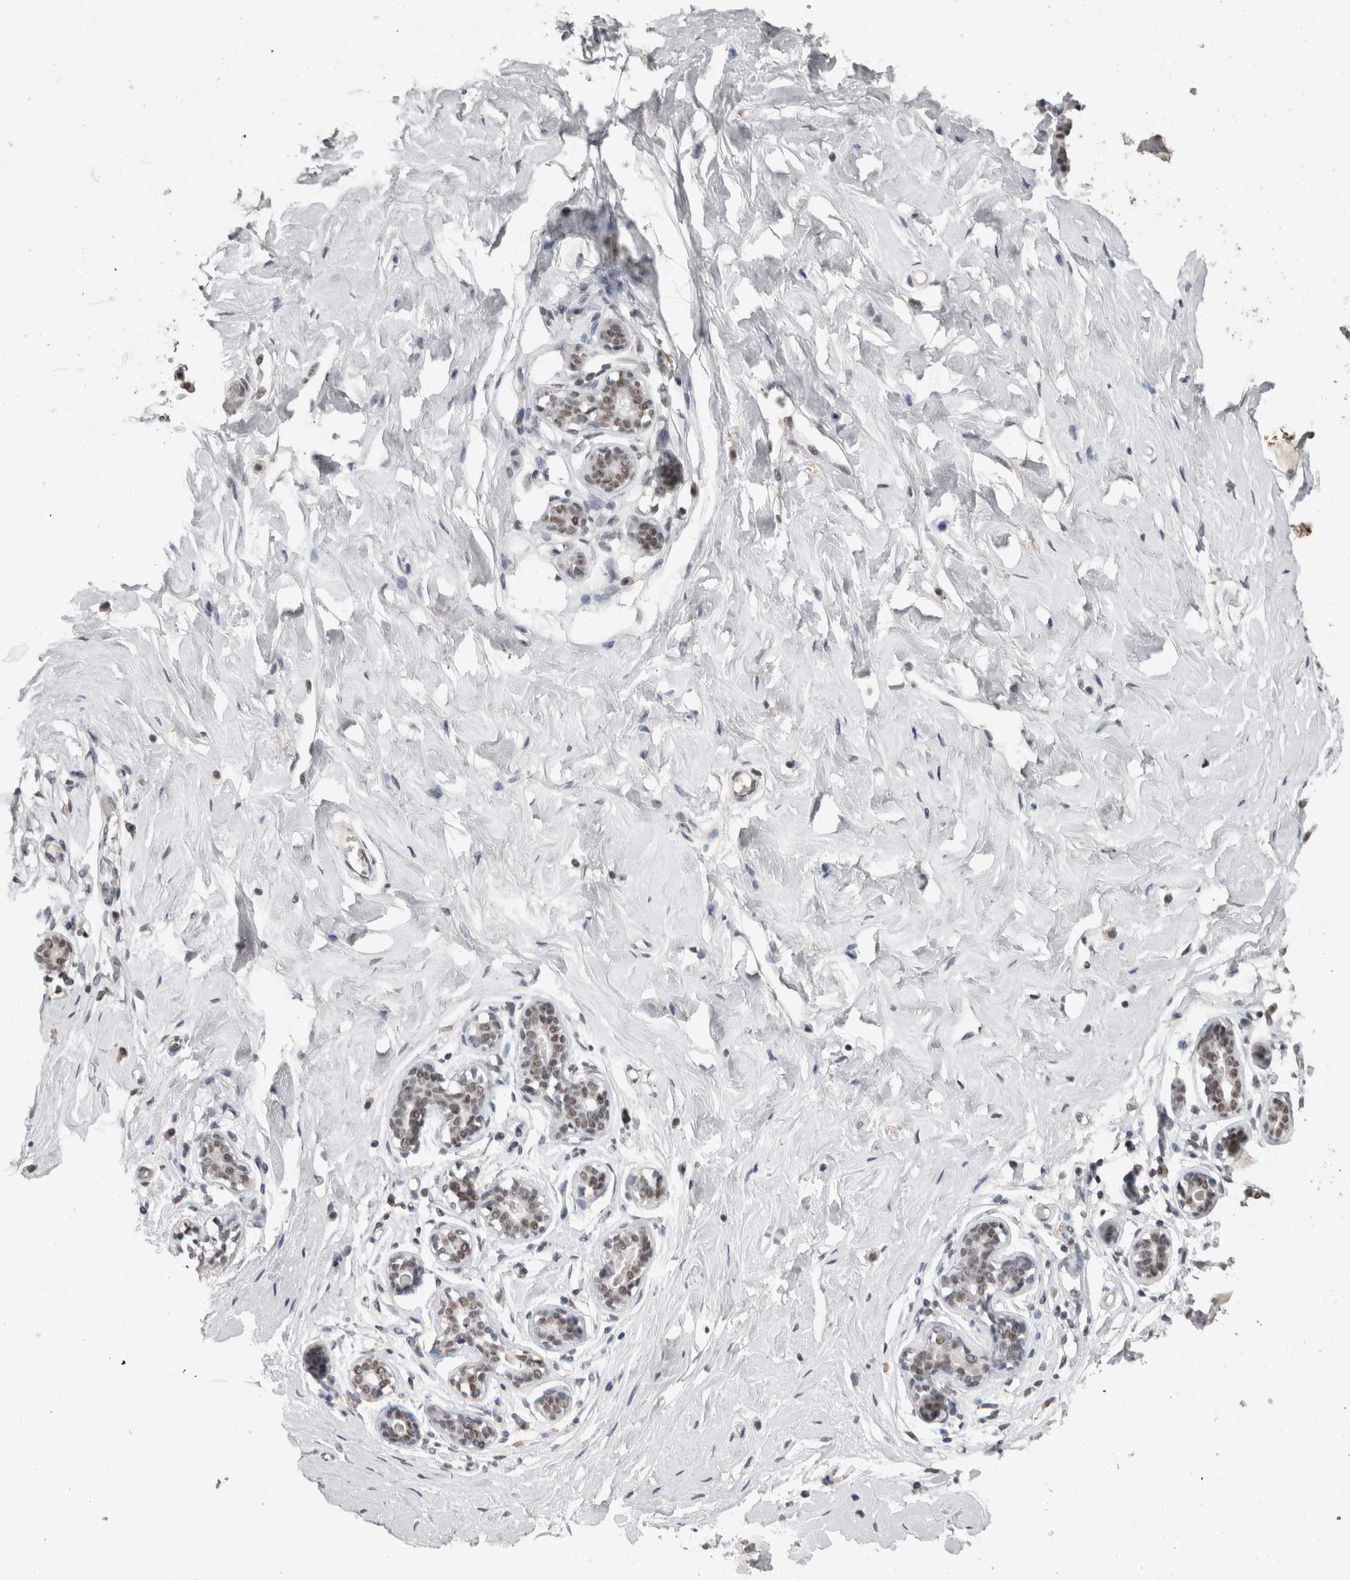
{"staining": {"intensity": "negative", "quantity": "none", "location": "none"}, "tissue": "breast", "cell_type": "Adipocytes", "image_type": "normal", "snomed": [{"axis": "morphology", "description": "Normal tissue, NOS"}, {"axis": "topography", "description": "Breast"}], "caption": "Immunohistochemistry of benign human breast displays no staining in adipocytes. (DAB (3,3'-diaminobenzidine) immunohistochemistry, high magnification).", "gene": "DDX17", "patient": {"sex": "female", "age": 23}}